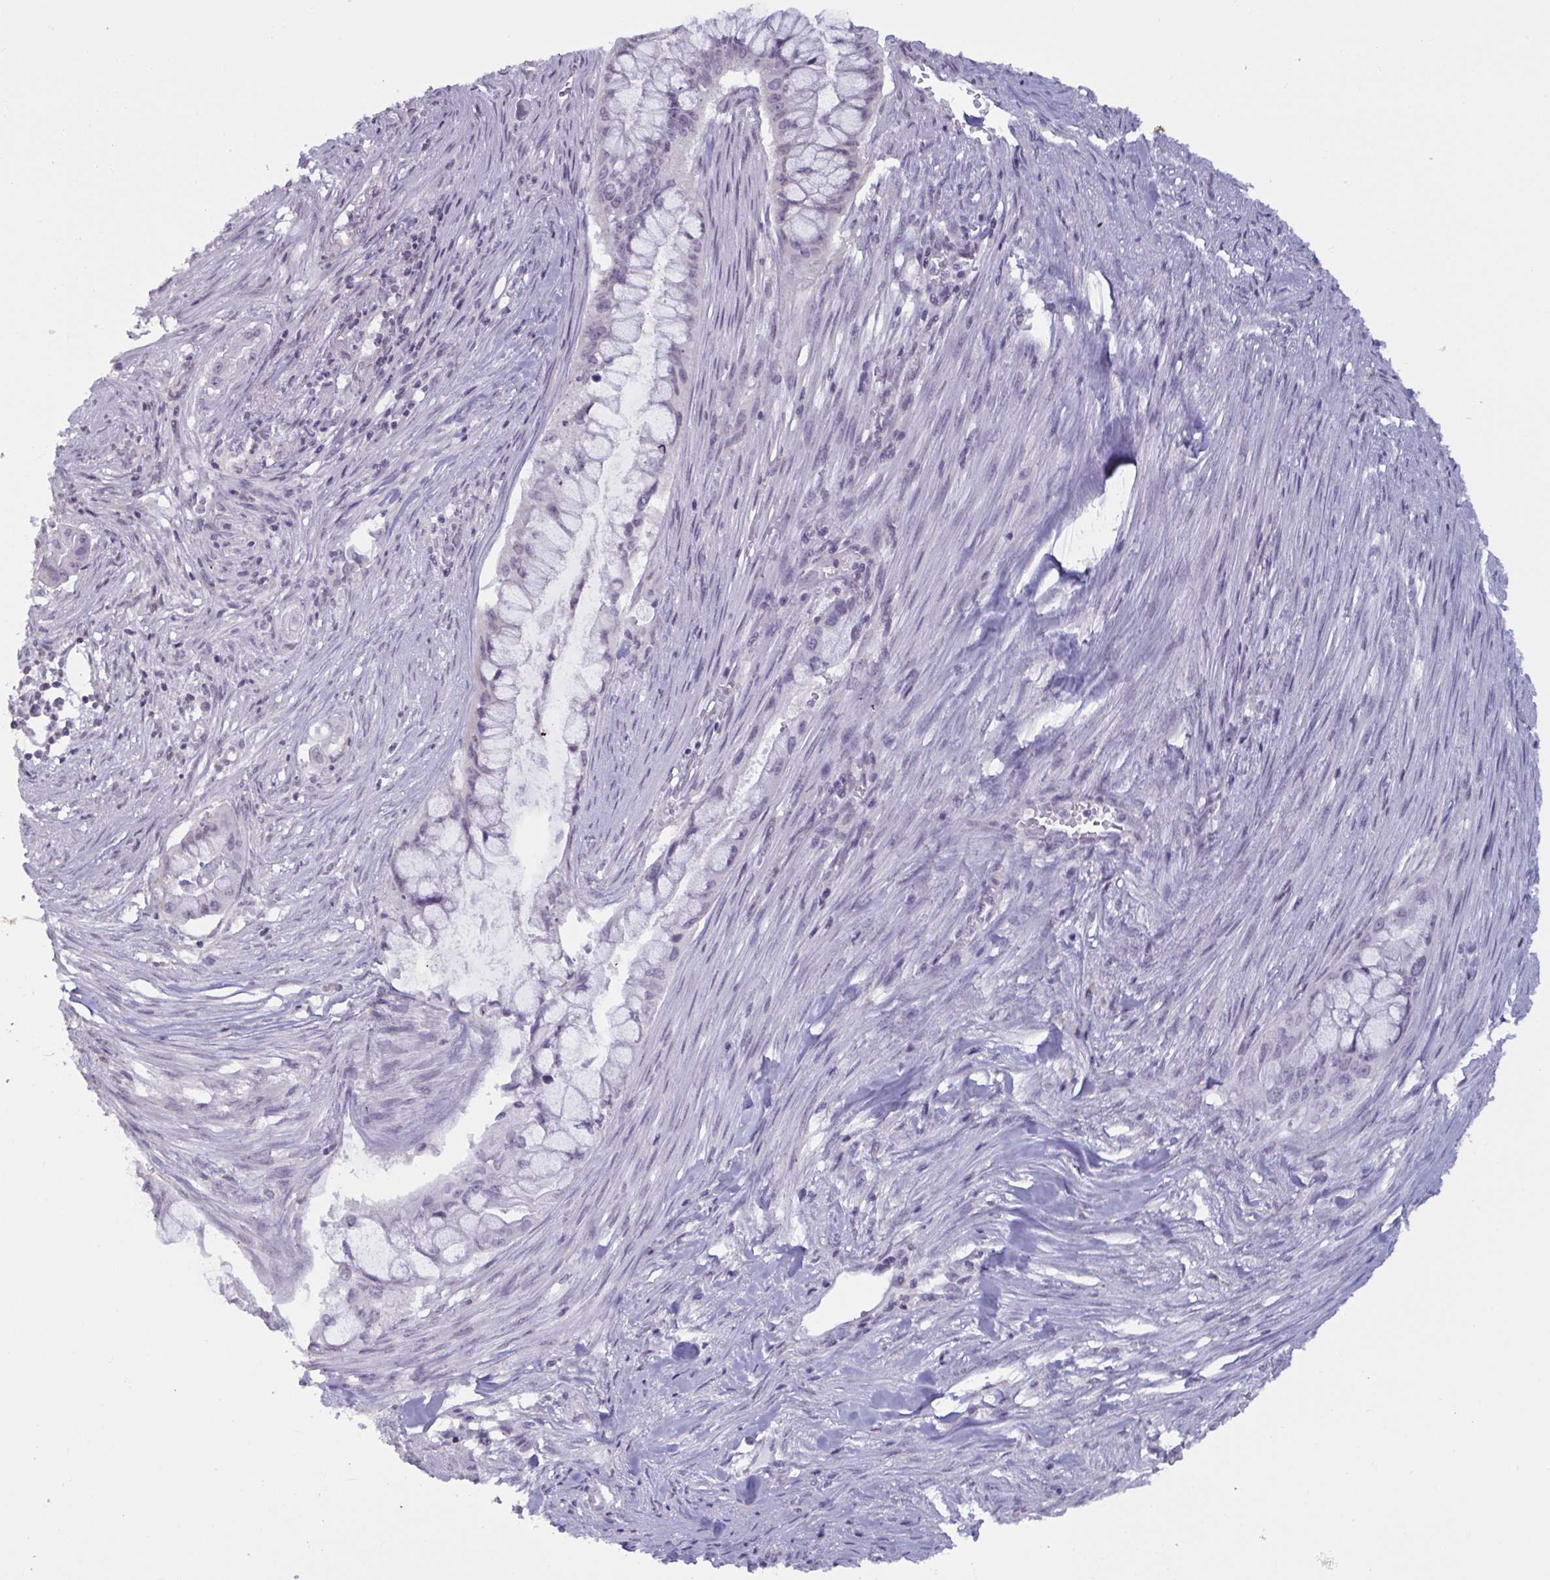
{"staining": {"intensity": "negative", "quantity": "none", "location": "none"}, "tissue": "pancreatic cancer", "cell_type": "Tumor cells", "image_type": "cancer", "snomed": [{"axis": "morphology", "description": "Adenocarcinoma, NOS"}, {"axis": "topography", "description": "Pancreas"}], "caption": "DAB immunohistochemical staining of adenocarcinoma (pancreatic) displays no significant expression in tumor cells.", "gene": "TBC1D4", "patient": {"sex": "male", "age": 48}}